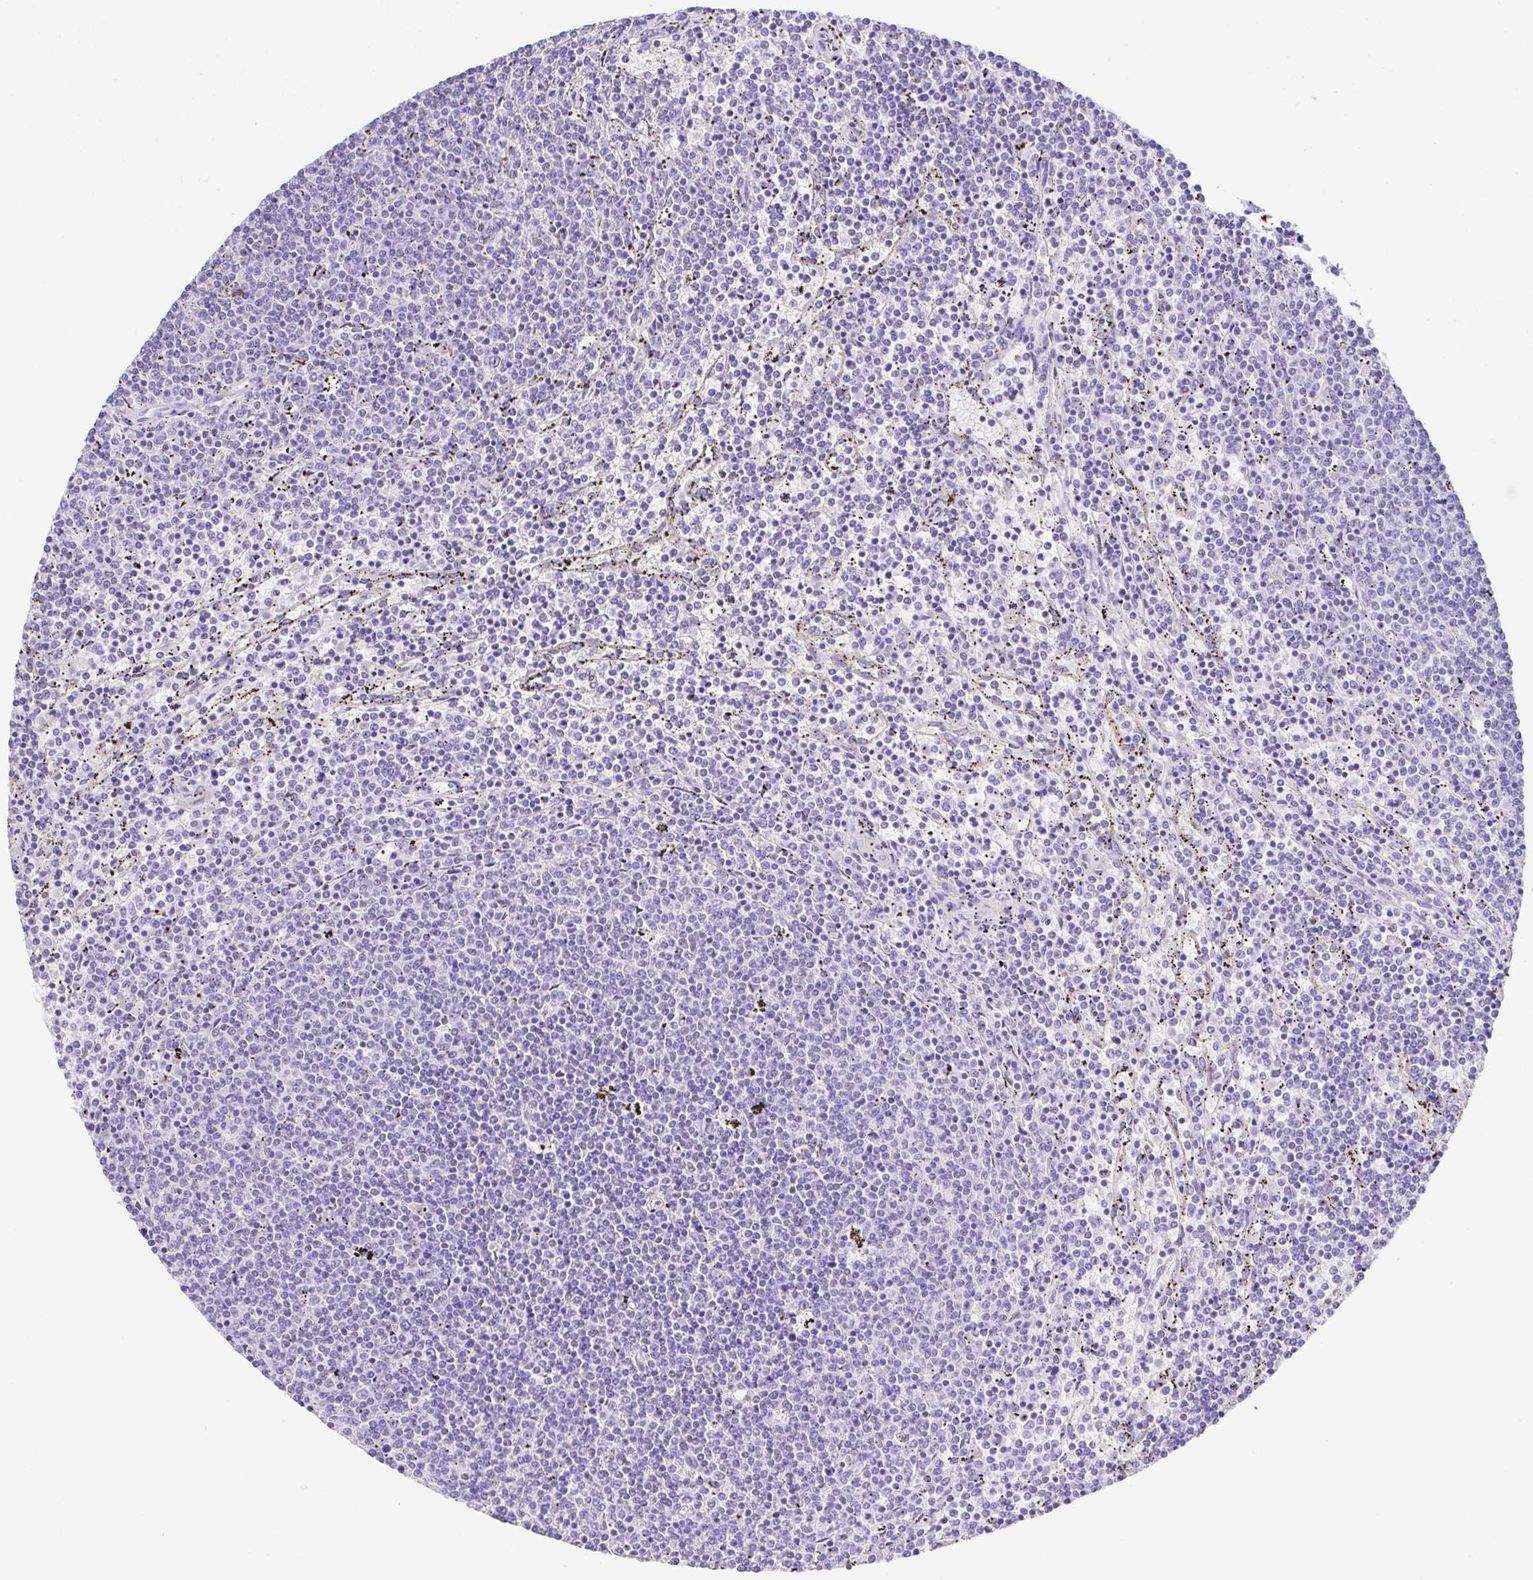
{"staining": {"intensity": "negative", "quantity": "none", "location": "none"}, "tissue": "lymphoma", "cell_type": "Tumor cells", "image_type": "cancer", "snomed": [{"axis": "morphology", "description": "Malignant lymphoma, non-Hodgkin's type, Low grade"}, {"axis": "topography", "description": "Spleen"}], "caption": "Lymphoma stained for a protein using immunohistochemistry (IHC) displays no positivity tumor cells.", "gene": "A1BG", "patient": {"sex": "female", "age": 50}}